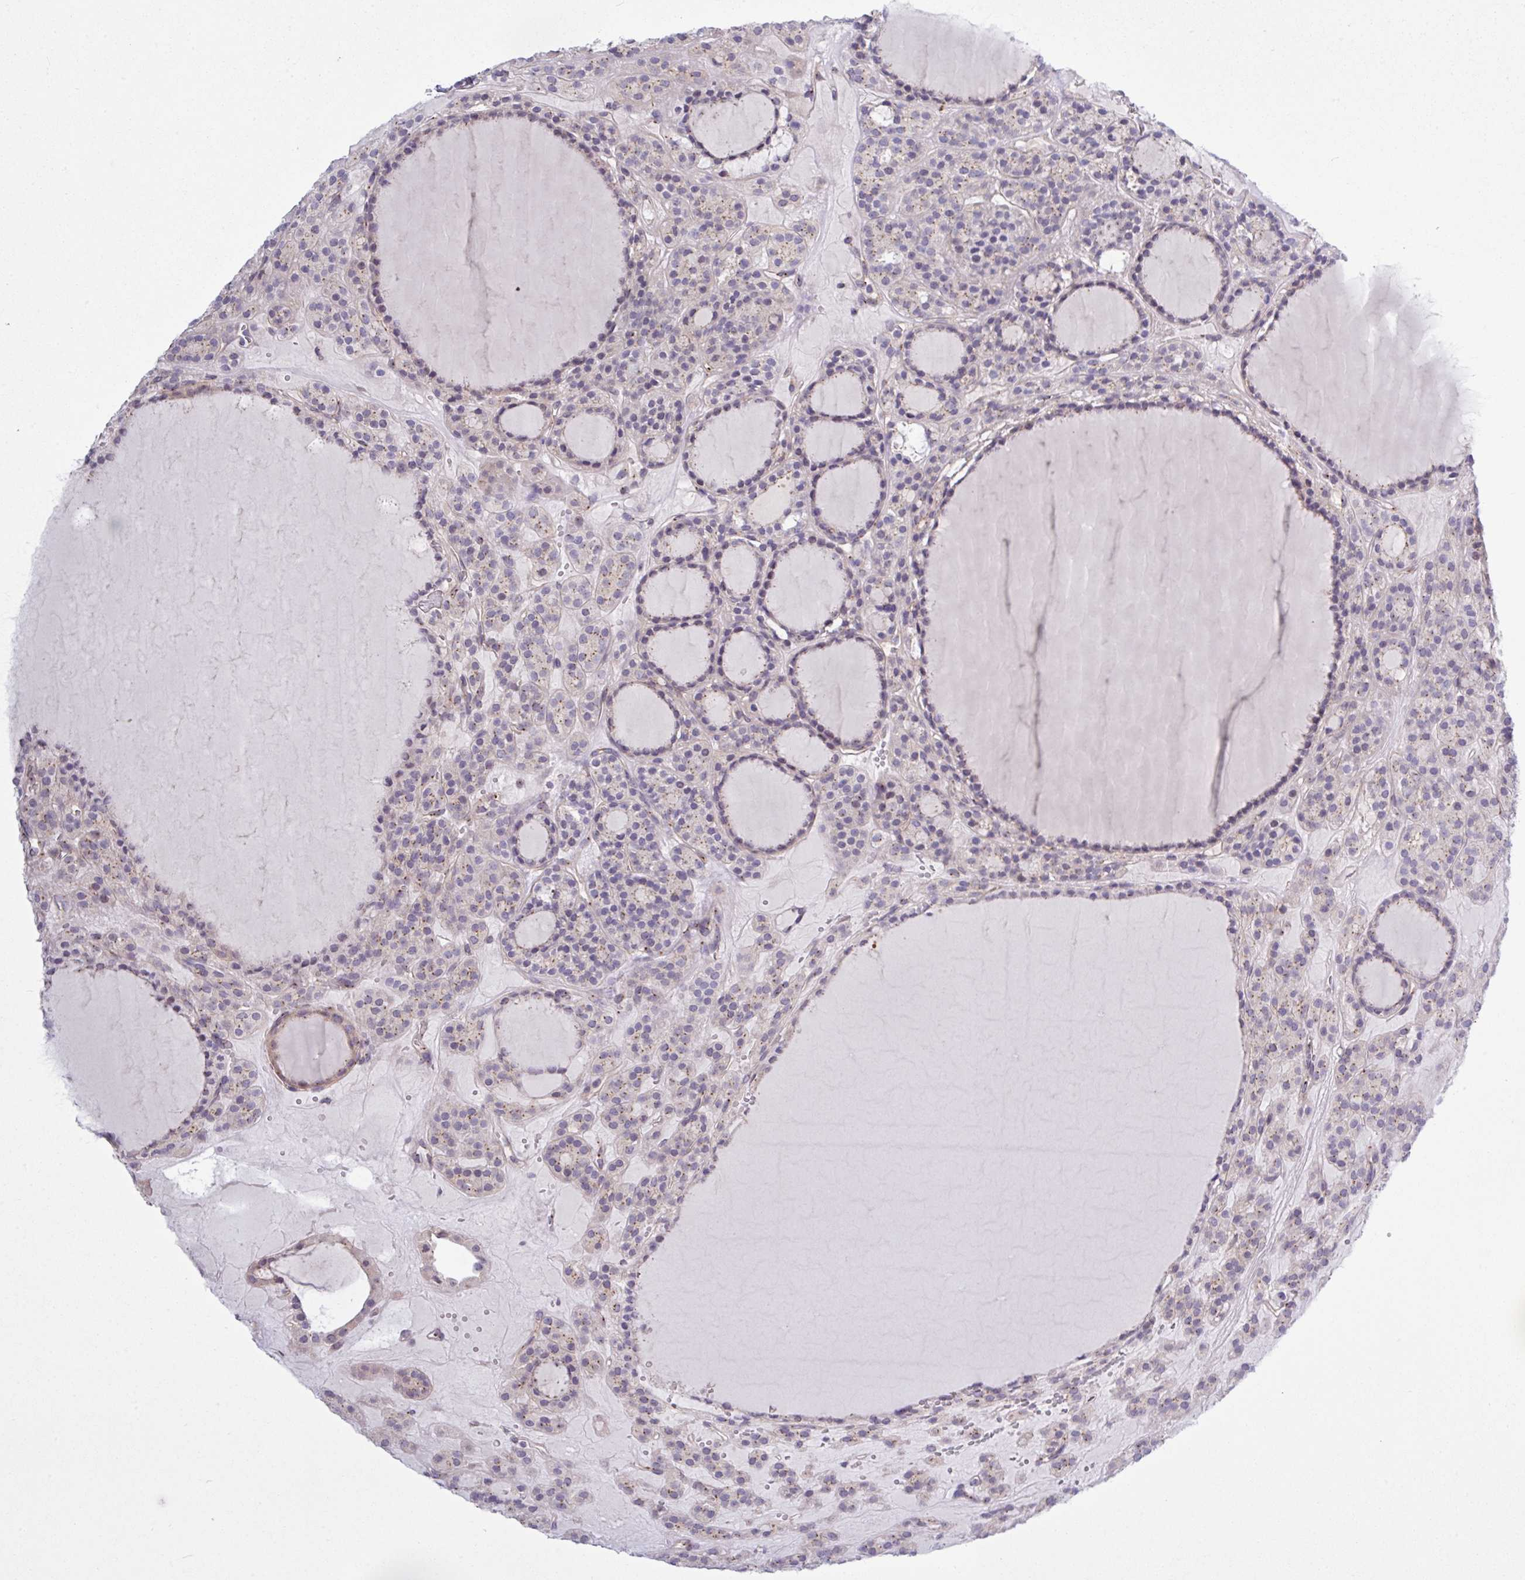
{"staining": {"intensity": "weak", "quantity": "25%-75%", "location": "cytoplasmic/membranous"}, "tissue": "thyroid cancer", "cell_type": "Tumor cells", "image_type": "cancer", "snomed": [{"axis": "morphology", "description": "Follicular adenoma carcinoma, NOS"}, {"axis": "topography", "description": "Thyroid gland"}], "caption": "Follicular adenoma carcinoma (thyroid) stained with DAB (3,3'-diaminobenzidine) immunohistochemistry (IHC) demonstrates low levels of weak cytoplasmic/membranous staining in approximately 25%-75% of tumor cells.", "gene": "SPINK8", "patient": {"sex": "female", "age": 63}}